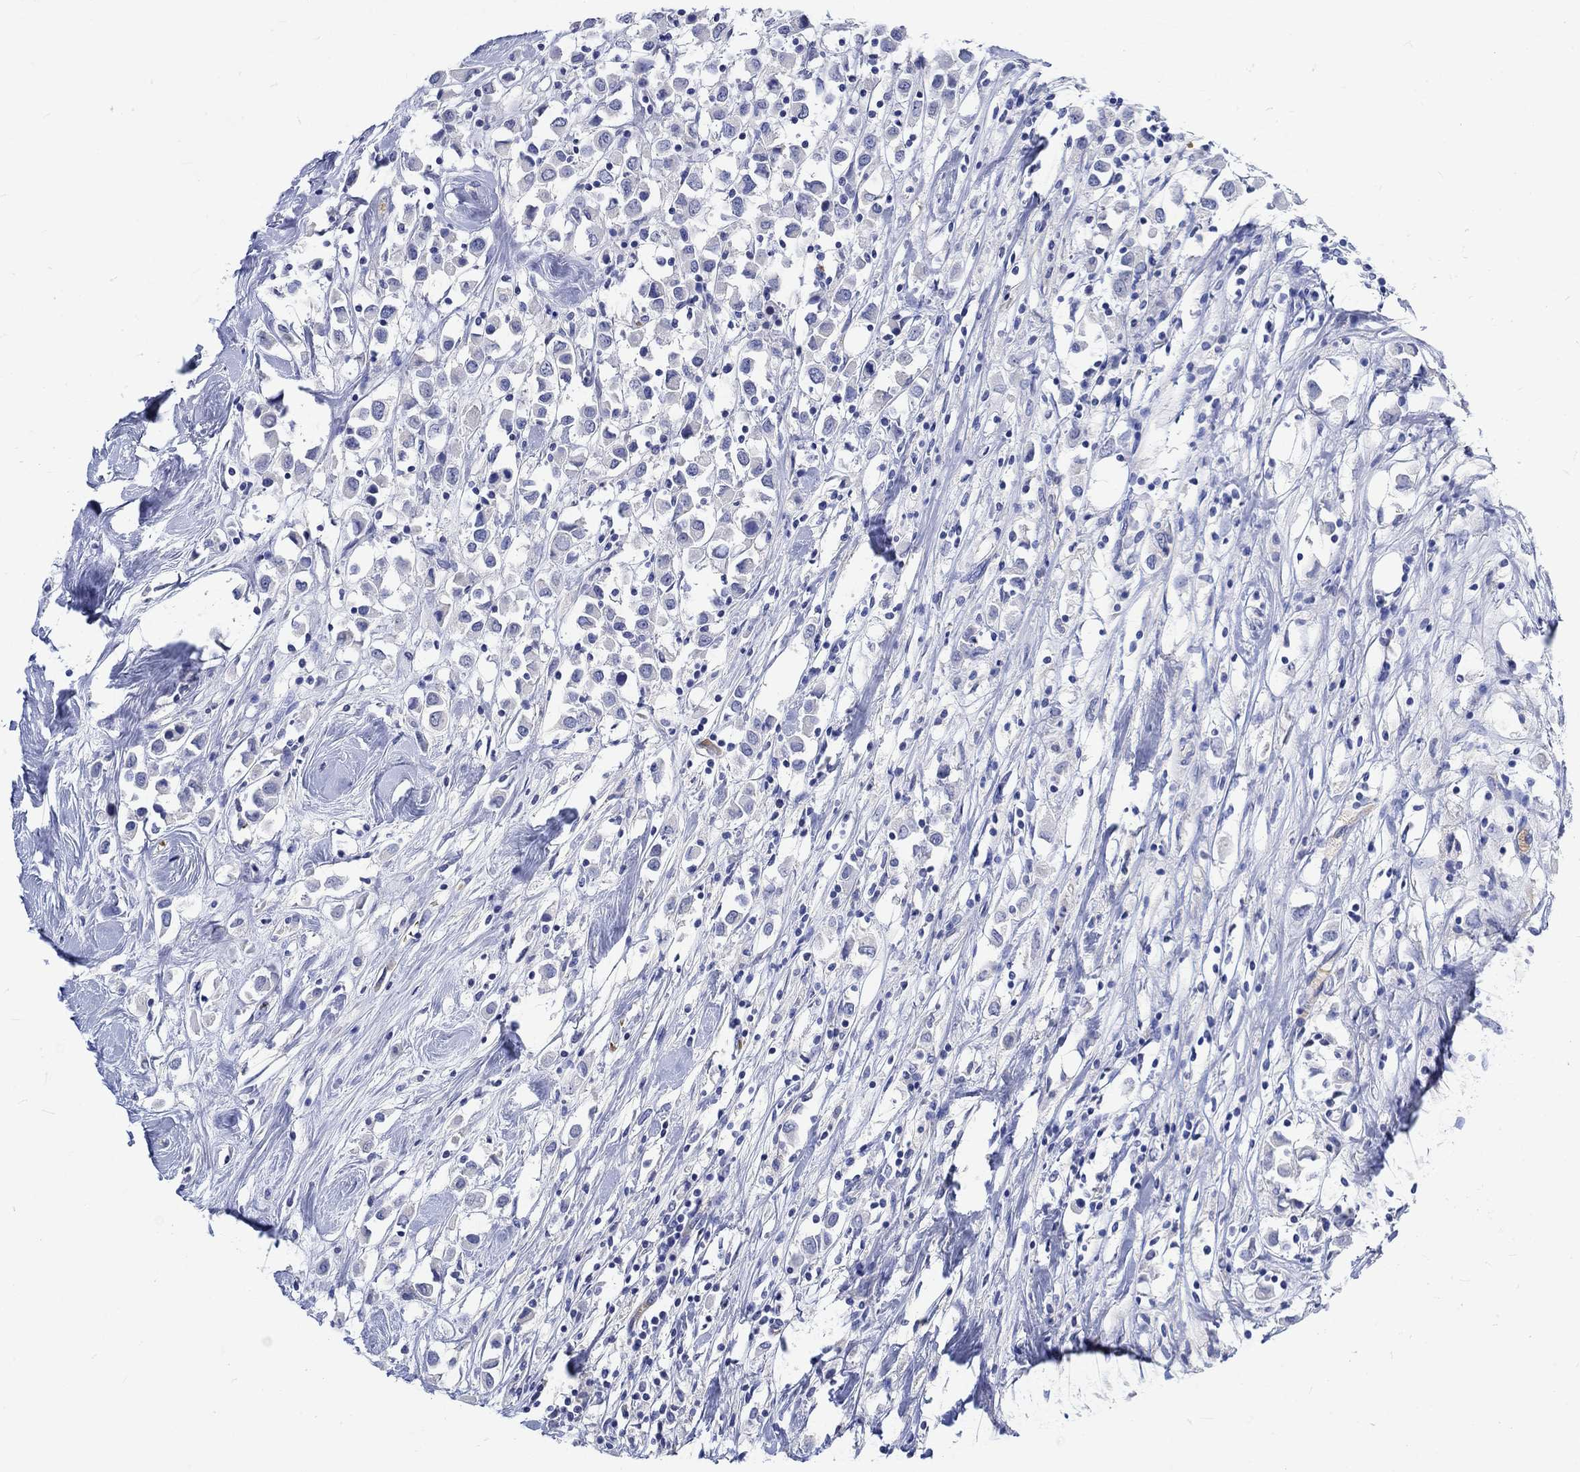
{"staining": {"intensity": "negative", "quantity": "none", "location": "none"}, "tissue": "breast cancer", "cell_type": "Tumor cells", "image_type": "cancer", "snomed": [{"axis": "morphology", "description": "Duct carcinoma"}, {"axis": "topography", "description": "Breast"}], "caption": "Immunohistochemistry micrograph of human breast cancer stained for a protein (brown), which demonstrates no expression in tumor cells.", "gene": "KCNA1", "patient": {"sex": "female", "age": 61}}